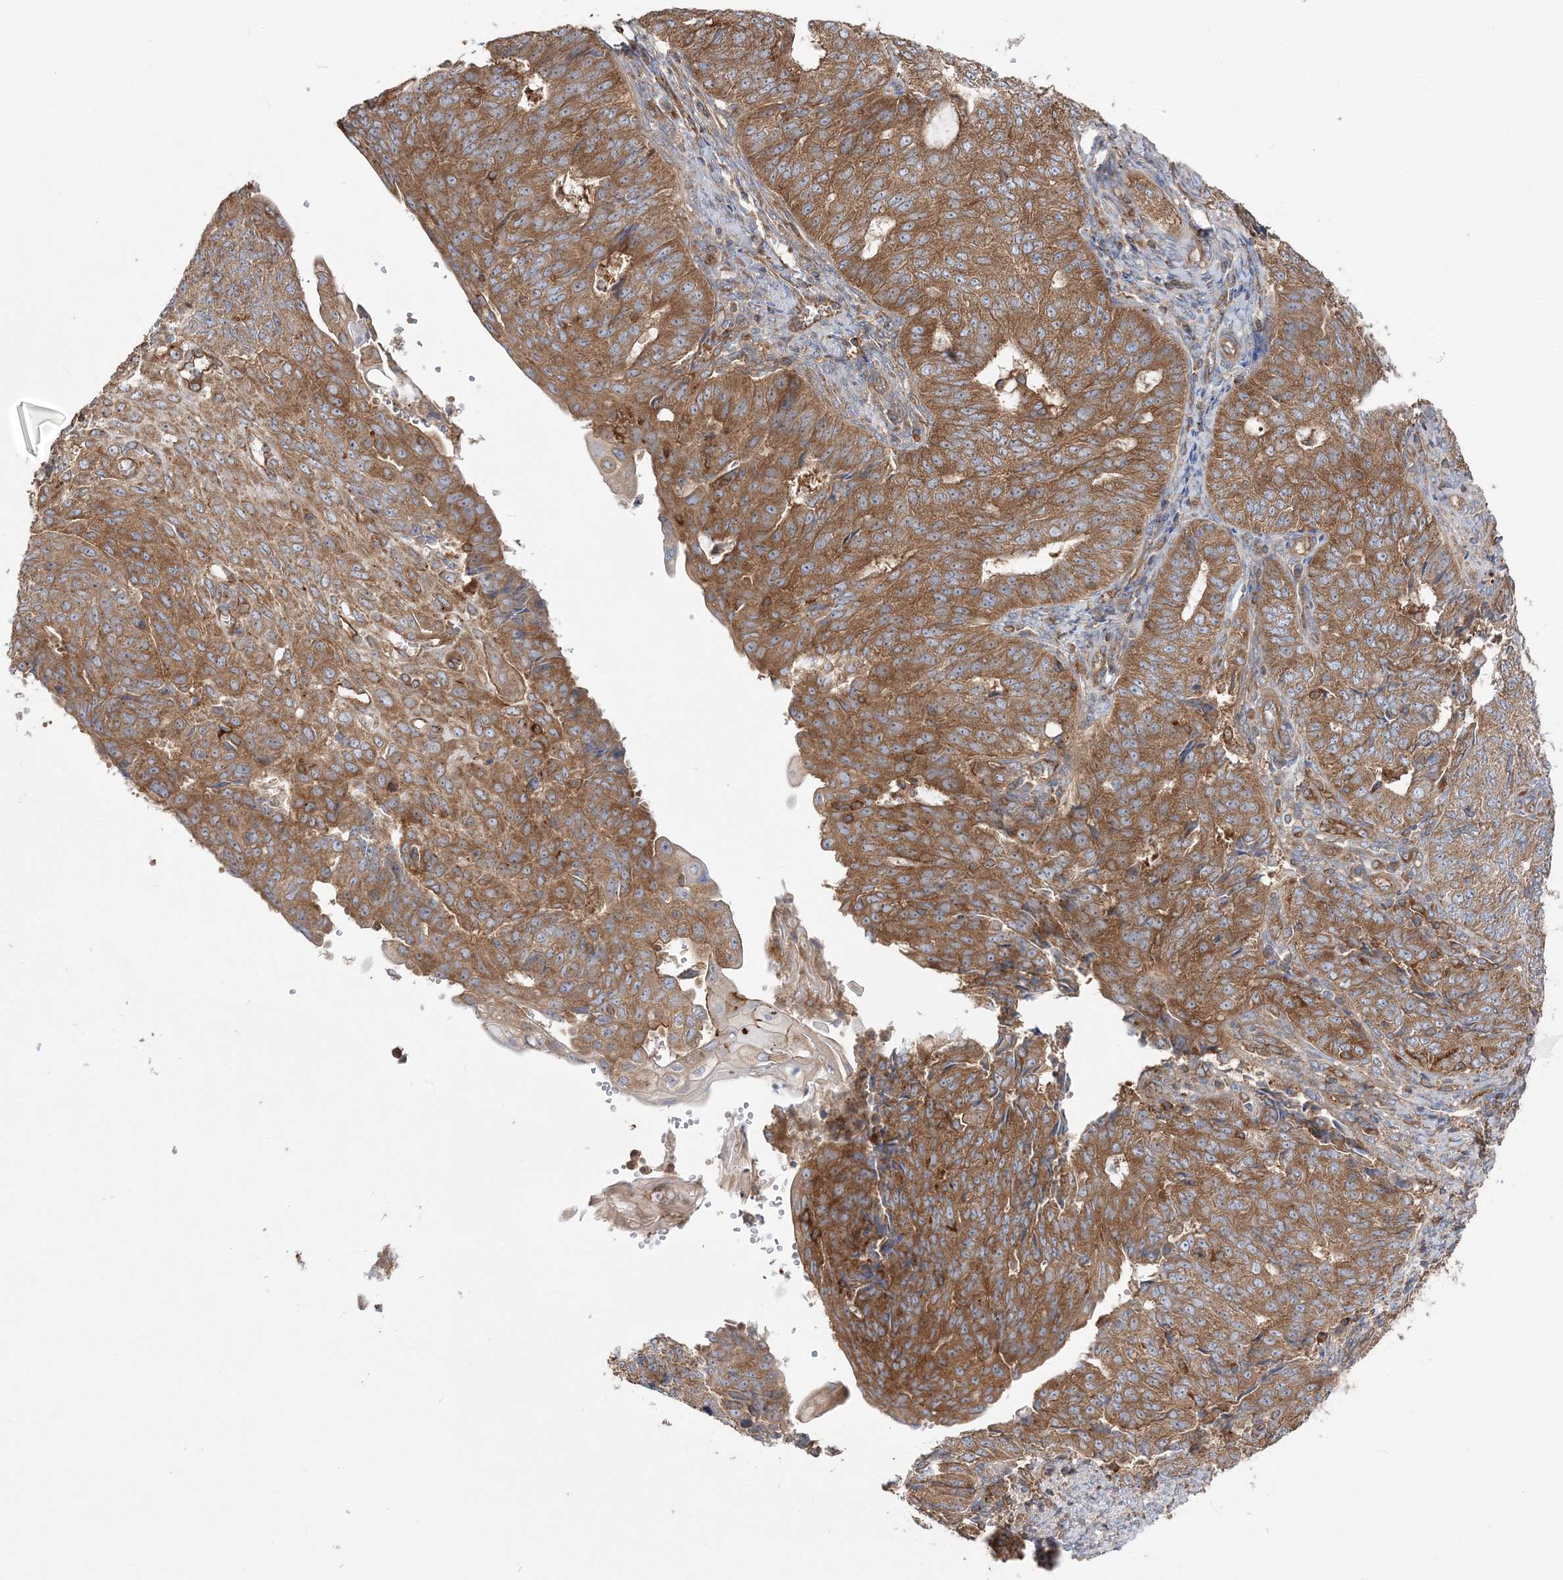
{"staining": {"intensity": "moderate", "quantity": ">75%", "location": "cytoplasmic/membranous"}, "tissue": "endometrial cancer", "cell_type": "Tumor cells", "image_type": "cancer", "snomed": [{"axis": "morphology", "description": "Adenocarcinoma, NOS"}, {"axis": "topography", "description": "Endometrium"}], "caption": "Human endometrial cancer (adenocarcinoma) stained with a protein marker exhibits moderate staining in tumor cells.", "gene": "TBC1D5", "patient": {"sex": "female", "age": 32}}